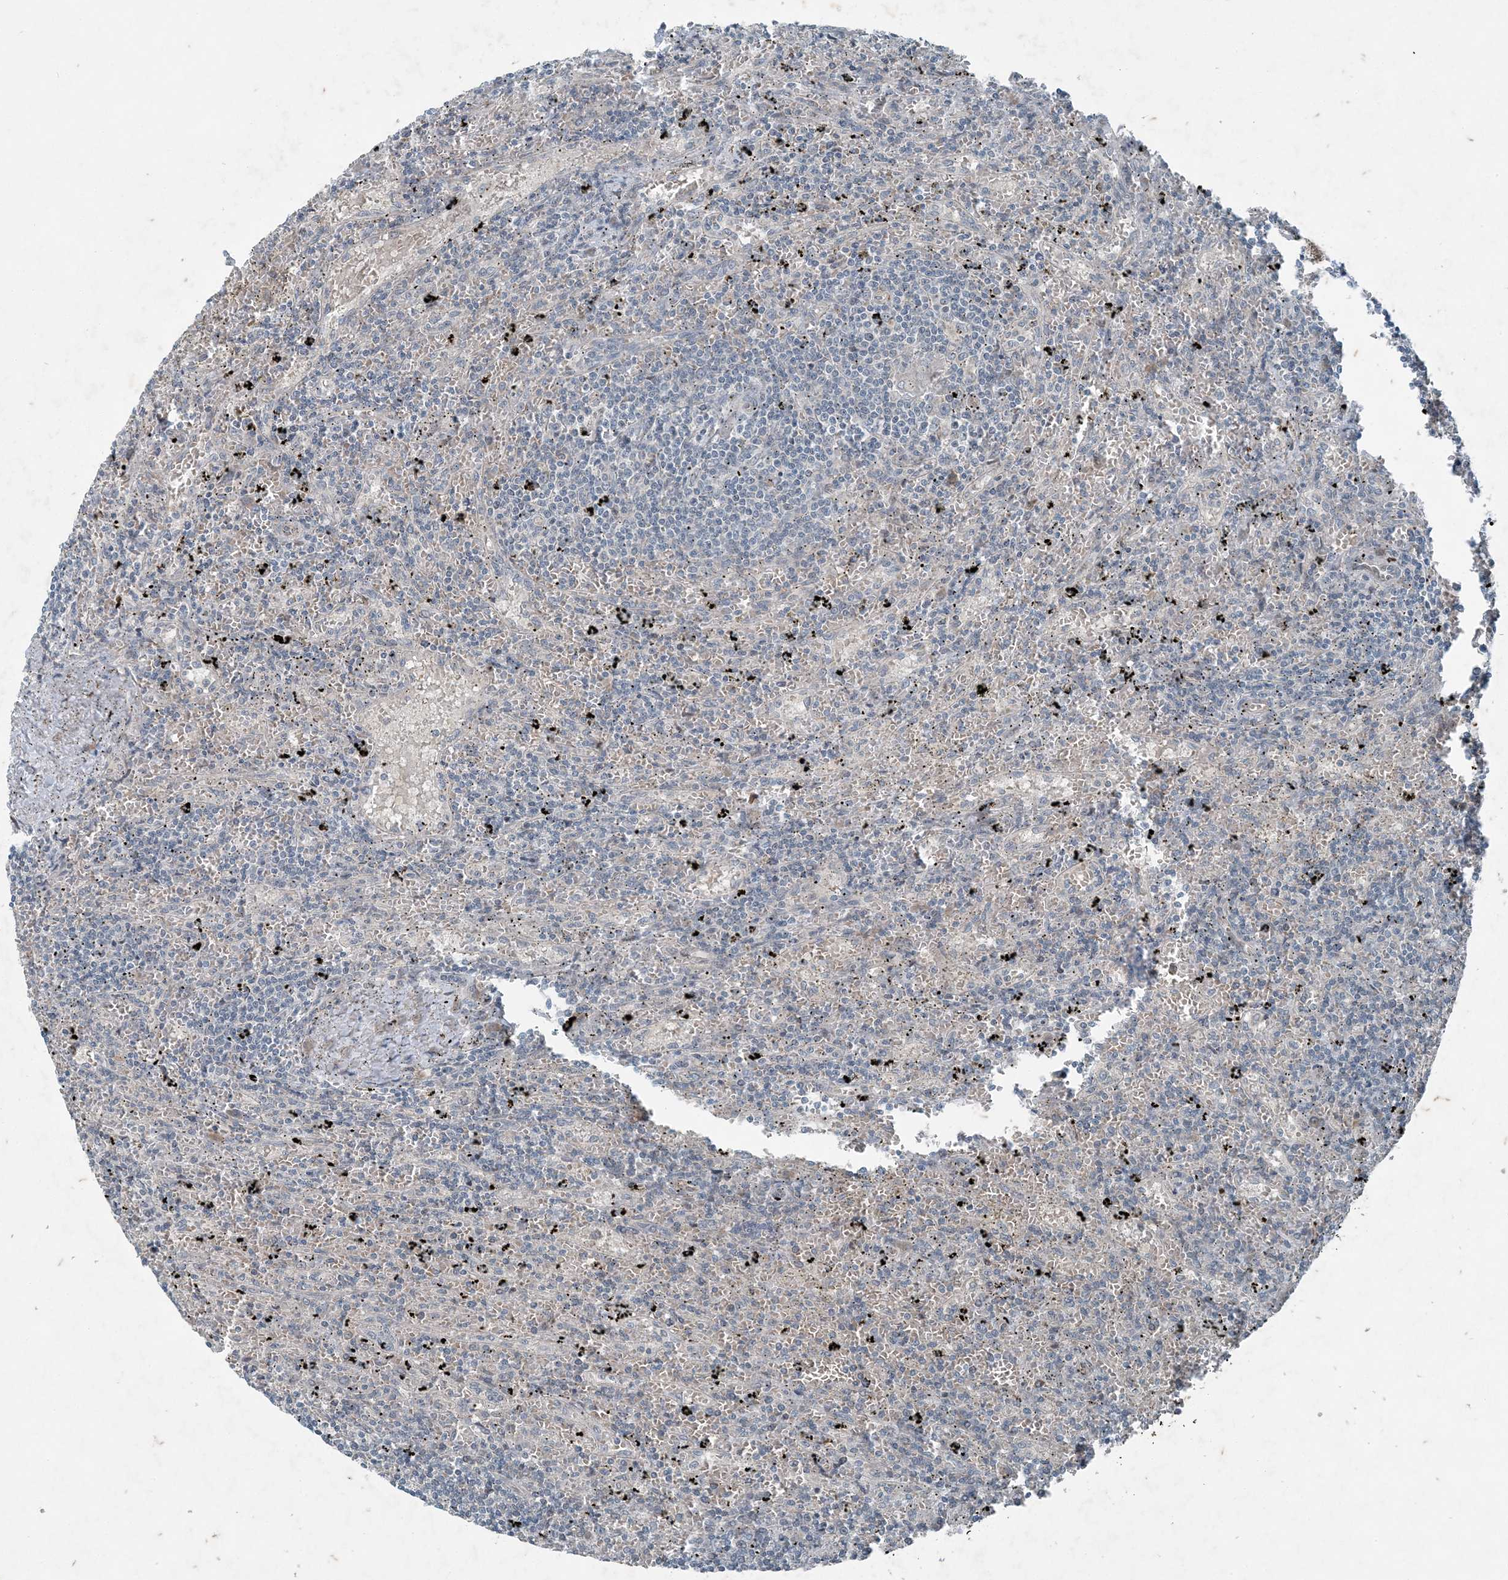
{"staining": {"intensity": "negative", "quantity": "none", "location": "none"}, "tissue": "lymphoma", "cell_type": "Tumor cells", "image_type": "cancer", "snomed": [{"axis": "morphology", "description": "Malignant lymphoma, non-Hodgkin's type, Low grade"}, {"axis": "topography", "description": "Spleen"}], "caption": "IHC micrograph of neoplastic tissue: malignant lymphoma, non-Hodgkin's type (low-grade) stained with DAB shows no significant protein staining in tumor cells.", "gene": "PC", "patient": {"sex": "male", "age": 76}}